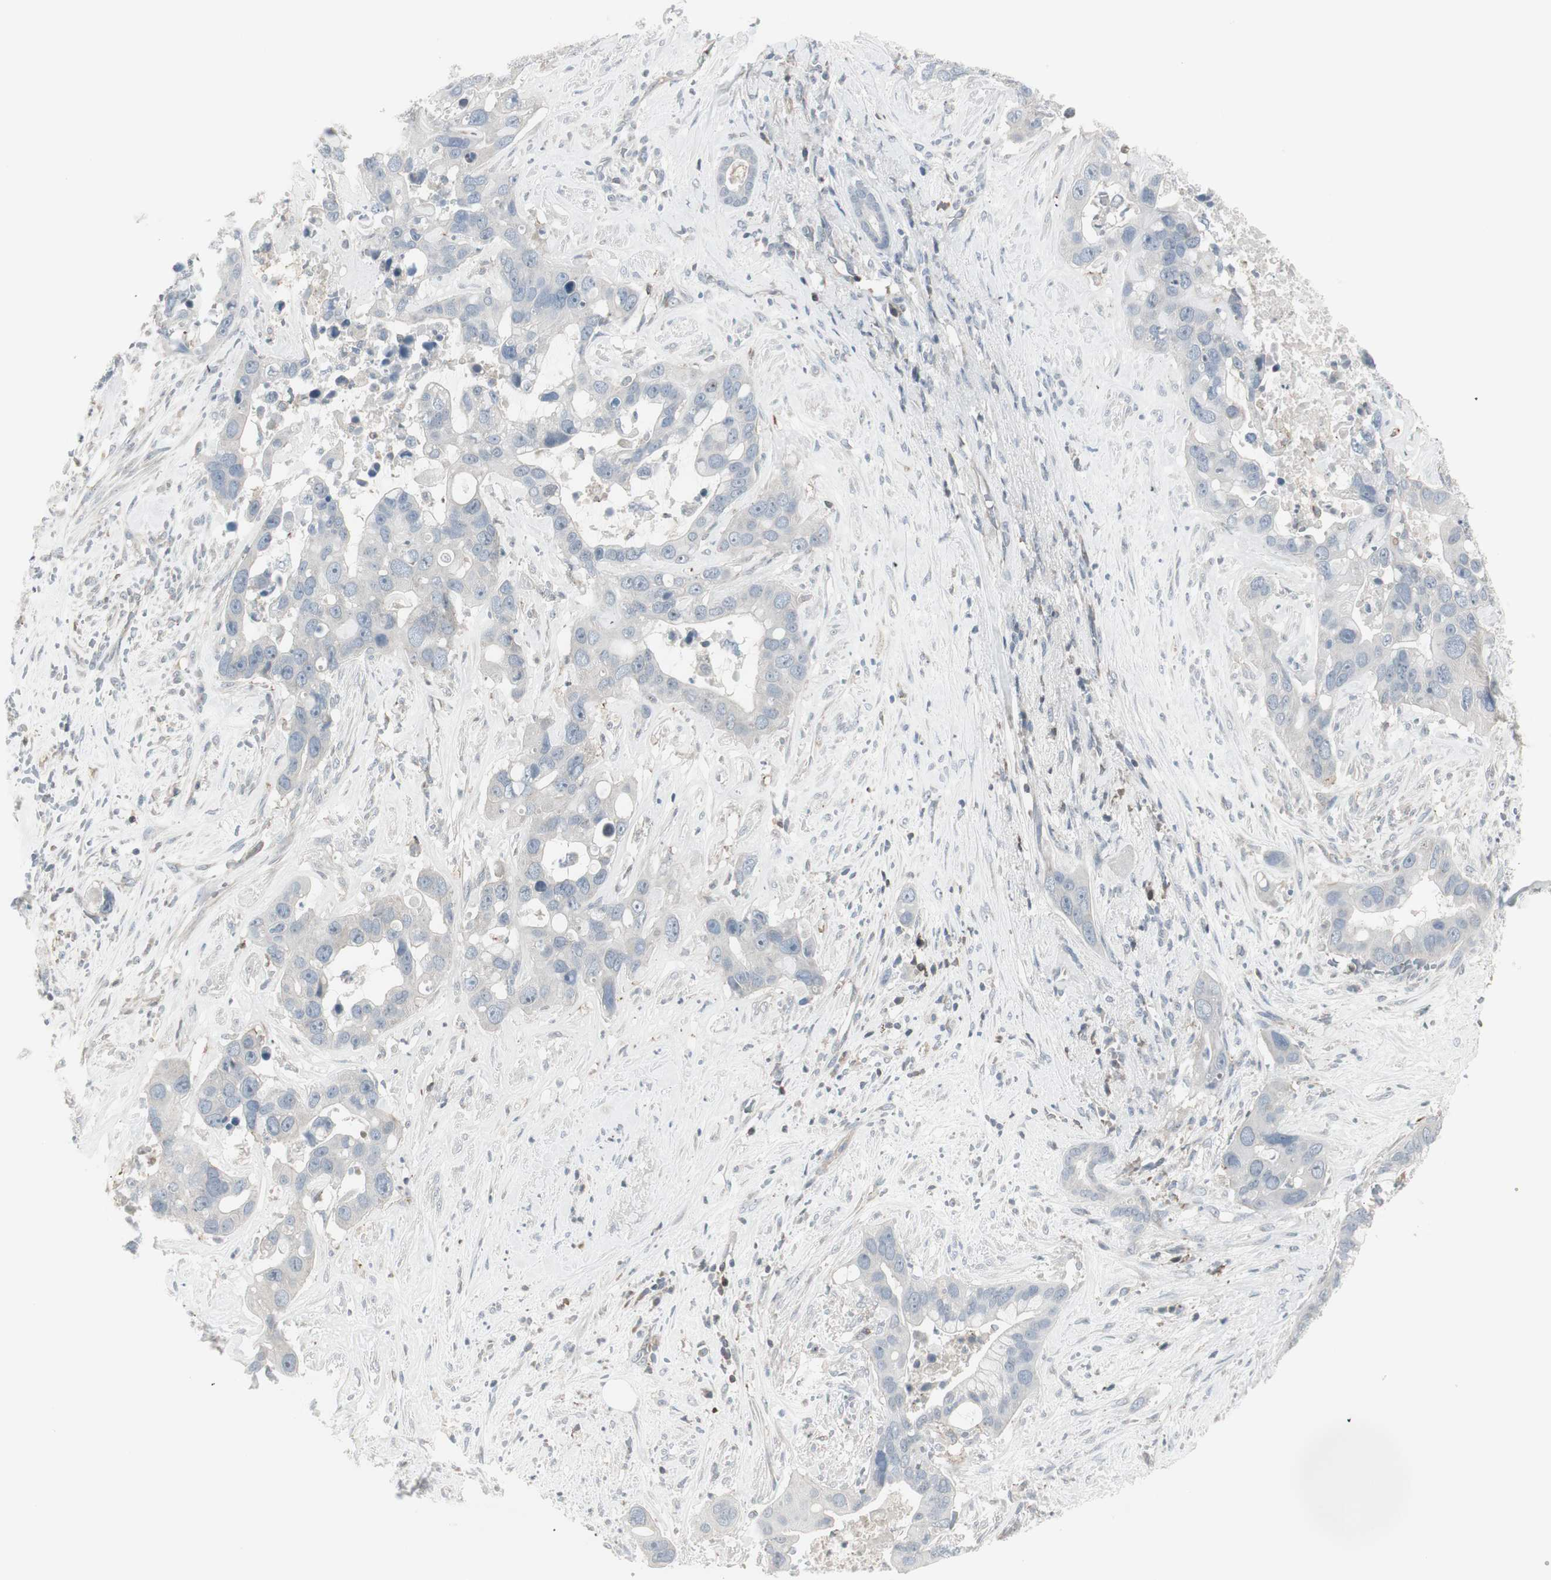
{"staining": {"intensity": "negative", "quantity": "none", "location": "none"}, "tissue": "liver cancer", "cell_type": "Tumor cells", "image_type": "cancer", "snomed": [{"axis": "morphology", "description": "Cholangiocarcinoma"}, {"axis": "topography", "description": "Liver"}], "caption": "DAB (3,3'-diaminobenzidine) immunohistochemical staining of human liver cancer shows no significant expression in tumor cells. Nuclei are stained in blue.", "gene": "MAP4K4", "patient": {"sex": "female", "age": 65}}